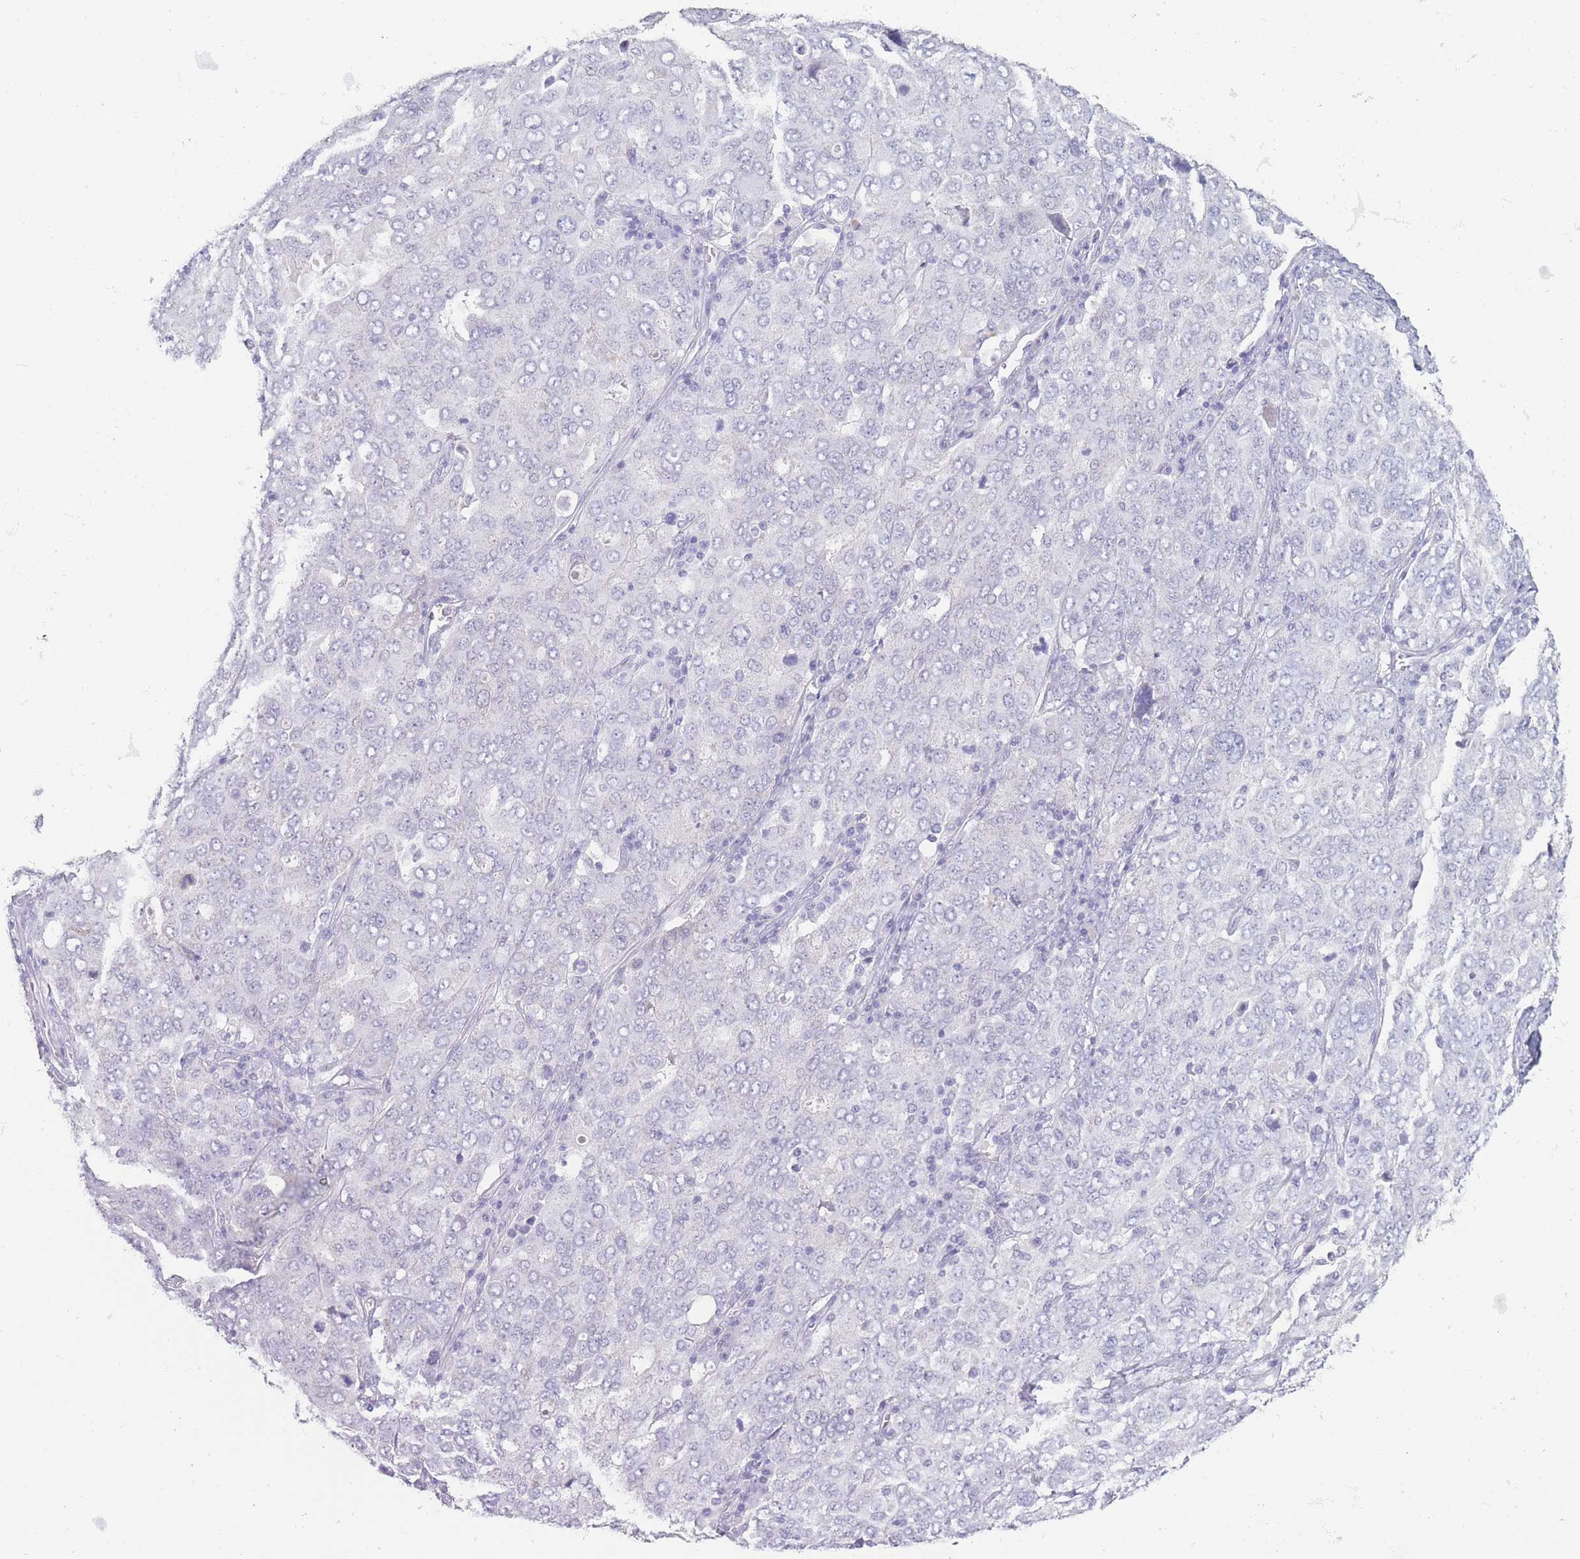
{"staining": {"intensity": "negative", "quantity": "none", "location": "none"}, "tissue": "ovarian cancer", "cell_type": "Tumor cells", "image_type": "cancer", "snomed": [{"axis": "morphology", "description": "Carcinoma, endometroid"}, {"axis": "topography", "description": "Ovary"}], "caption": "Image shows no significant protein expression in tumor cells of endometroid carcinoma (ovarian). (Brightfield microscopy of DAB (3,3'-diaminobenzidine) IHC at high magnification).", "gene": "DCANP1", "patient": {"sex": "female", "age": 62}}